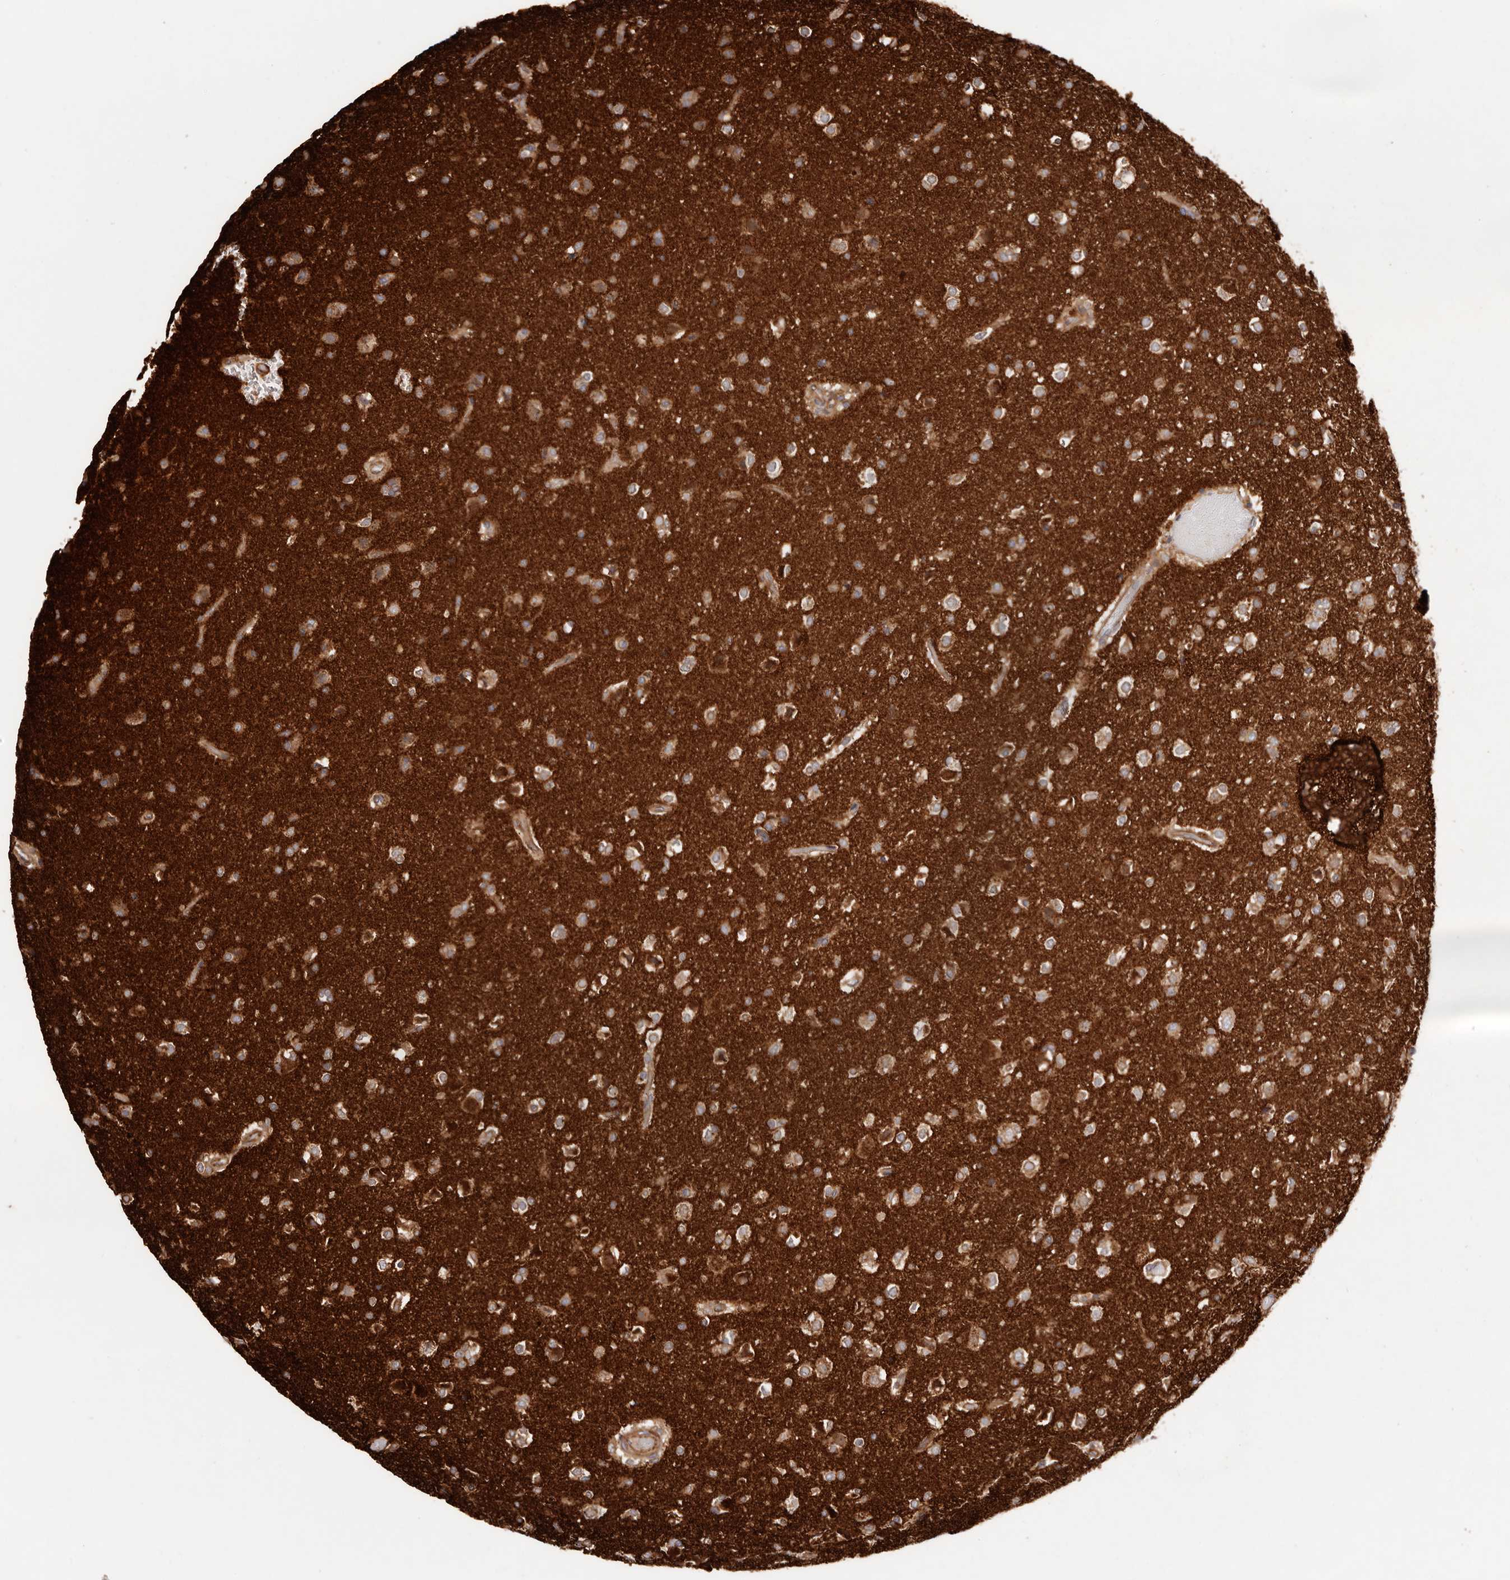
{"staining": {"intensity": "moderate", "quantity": "25%-75%", "location": "cytoplasmic/membranous"}, "tissue": "glioma", "cell_type": "Tumor cells", "image_type": "cancer", "snomed": [{"axis": "morphology", "description": "Glioma, malignant, Low grade"}, {"axis": "topography", "description": "Brain"}], "caption": "Immunohistochemical staining of human malignant glioma (low-grade) reveals medium levels of moderate cytoplasmic/membranous expression in approximately 25%-75% of tumor cells. (brown staining indicates protein expression, while blue staining denotes nuclei).", "gene": "PTPN22", "patient": {"sex": "male", "age": 65}}